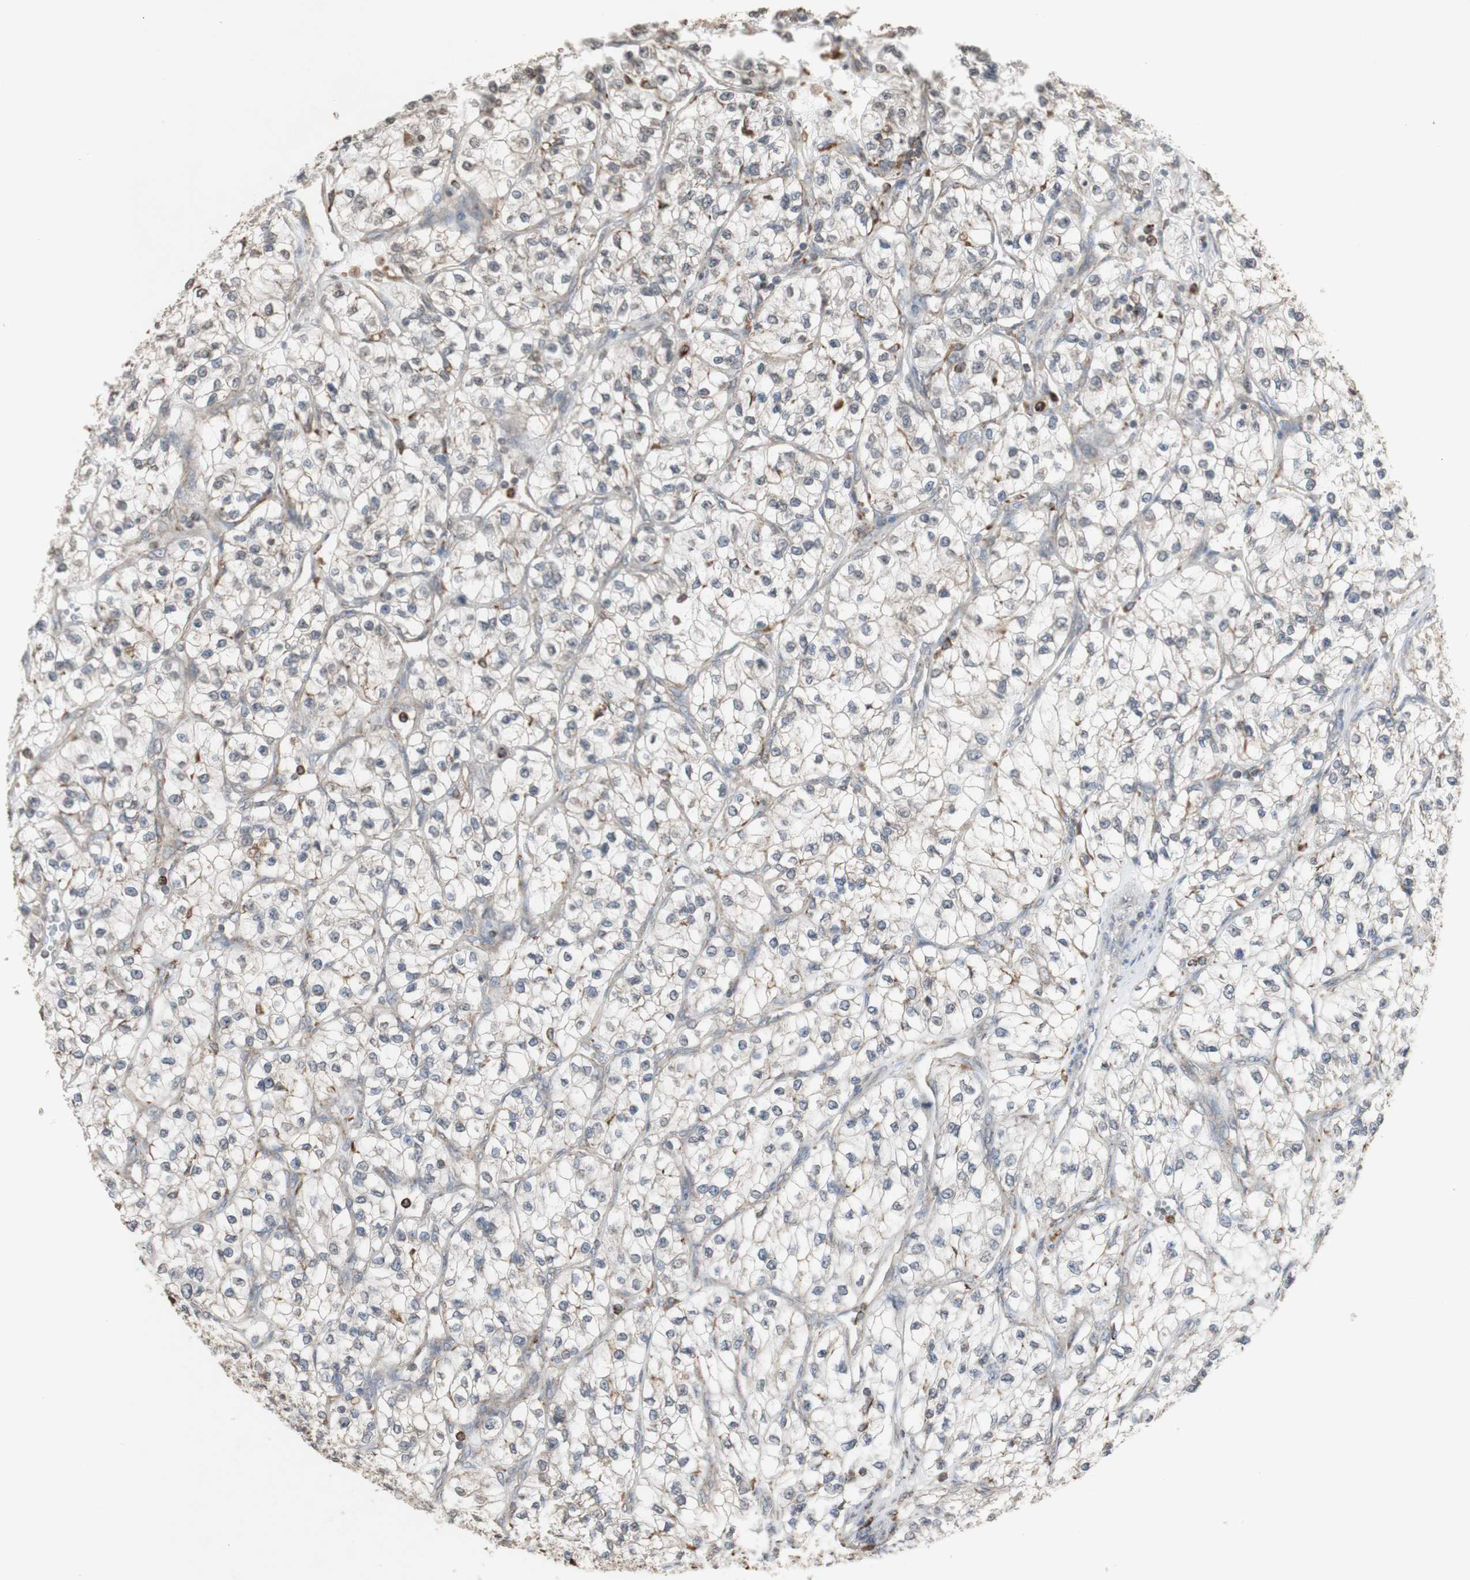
{"staining": {"intensity": "weak", "quantity": "<25%", "location": "cytoplasmic/membranous"}, "tissue": "renal cancer", "cell_type": "Tumor cells", "image_type": "cancer", "snomed": [{"axis": "morphology", "description": "Adenocarcinoma, NOS"}, {"axis": "topography", "description": "Kidney"}], "caption": "Tumor cells are negative for protein expression in human renal cancer.", "gene": "ATP6V1E1", "patient": {"sex": "female", "age": 57}}